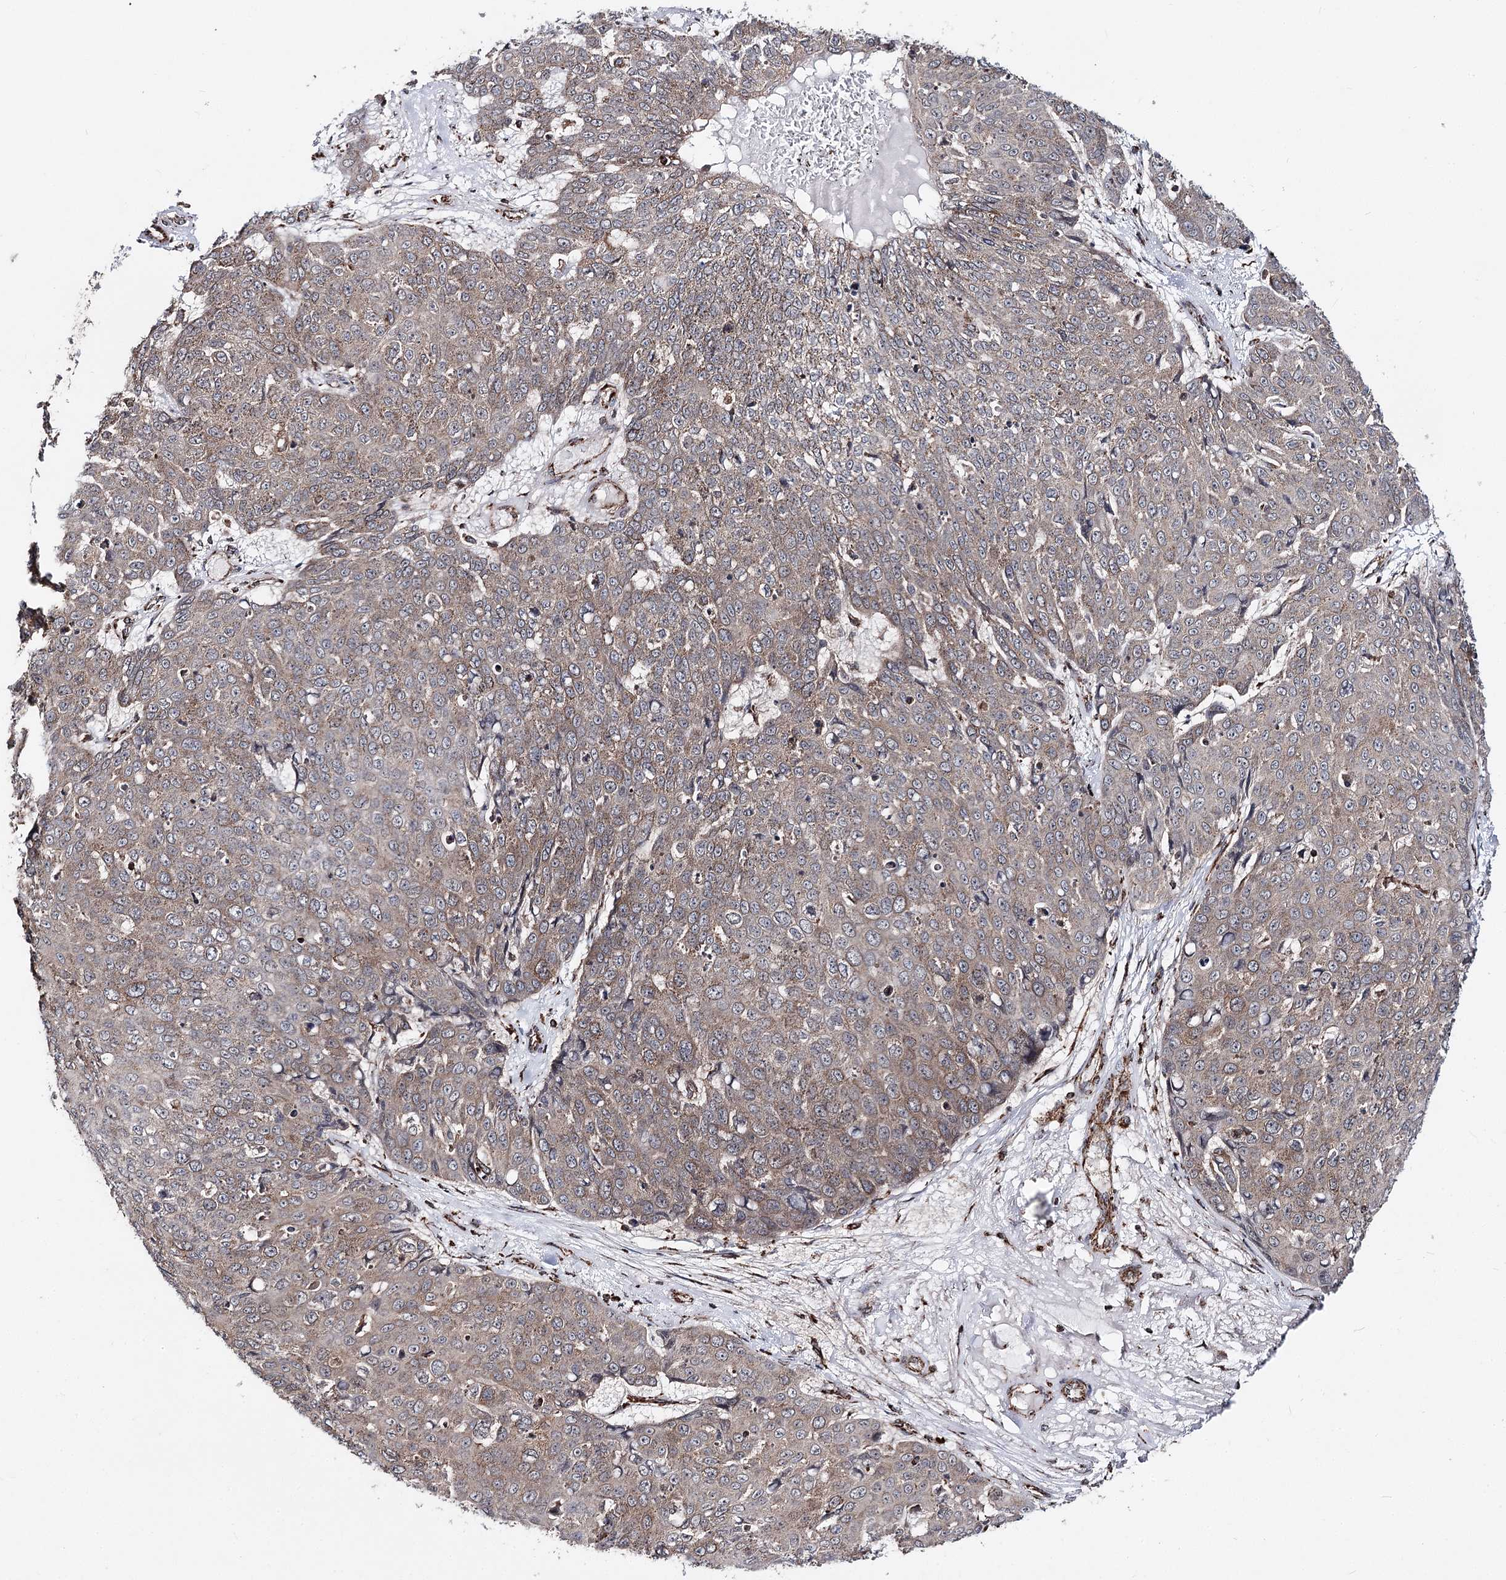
{"staining": {"intensity": "weak", "quantity": "25%-75%", "location": "cytoplasmic/membranous"}, "tissue": "skin cancer", "cell_type": "Tumor cells", "image_type": "cancer", "snomed": [{"axis": "morphology", "description": "Squamous cell carcinoma, NOS"}, {"axis": "topography", "description": "Skin"}], "caption": "IHC histopathology image of skin cancer stained for a protein (brown), which shows low levels of weak cytoplasmic/membranous staining in about 25%-75% of tumor cells.", "gene": "FGFR1OP2", "patient": {"sex": "male", "age": 71}}